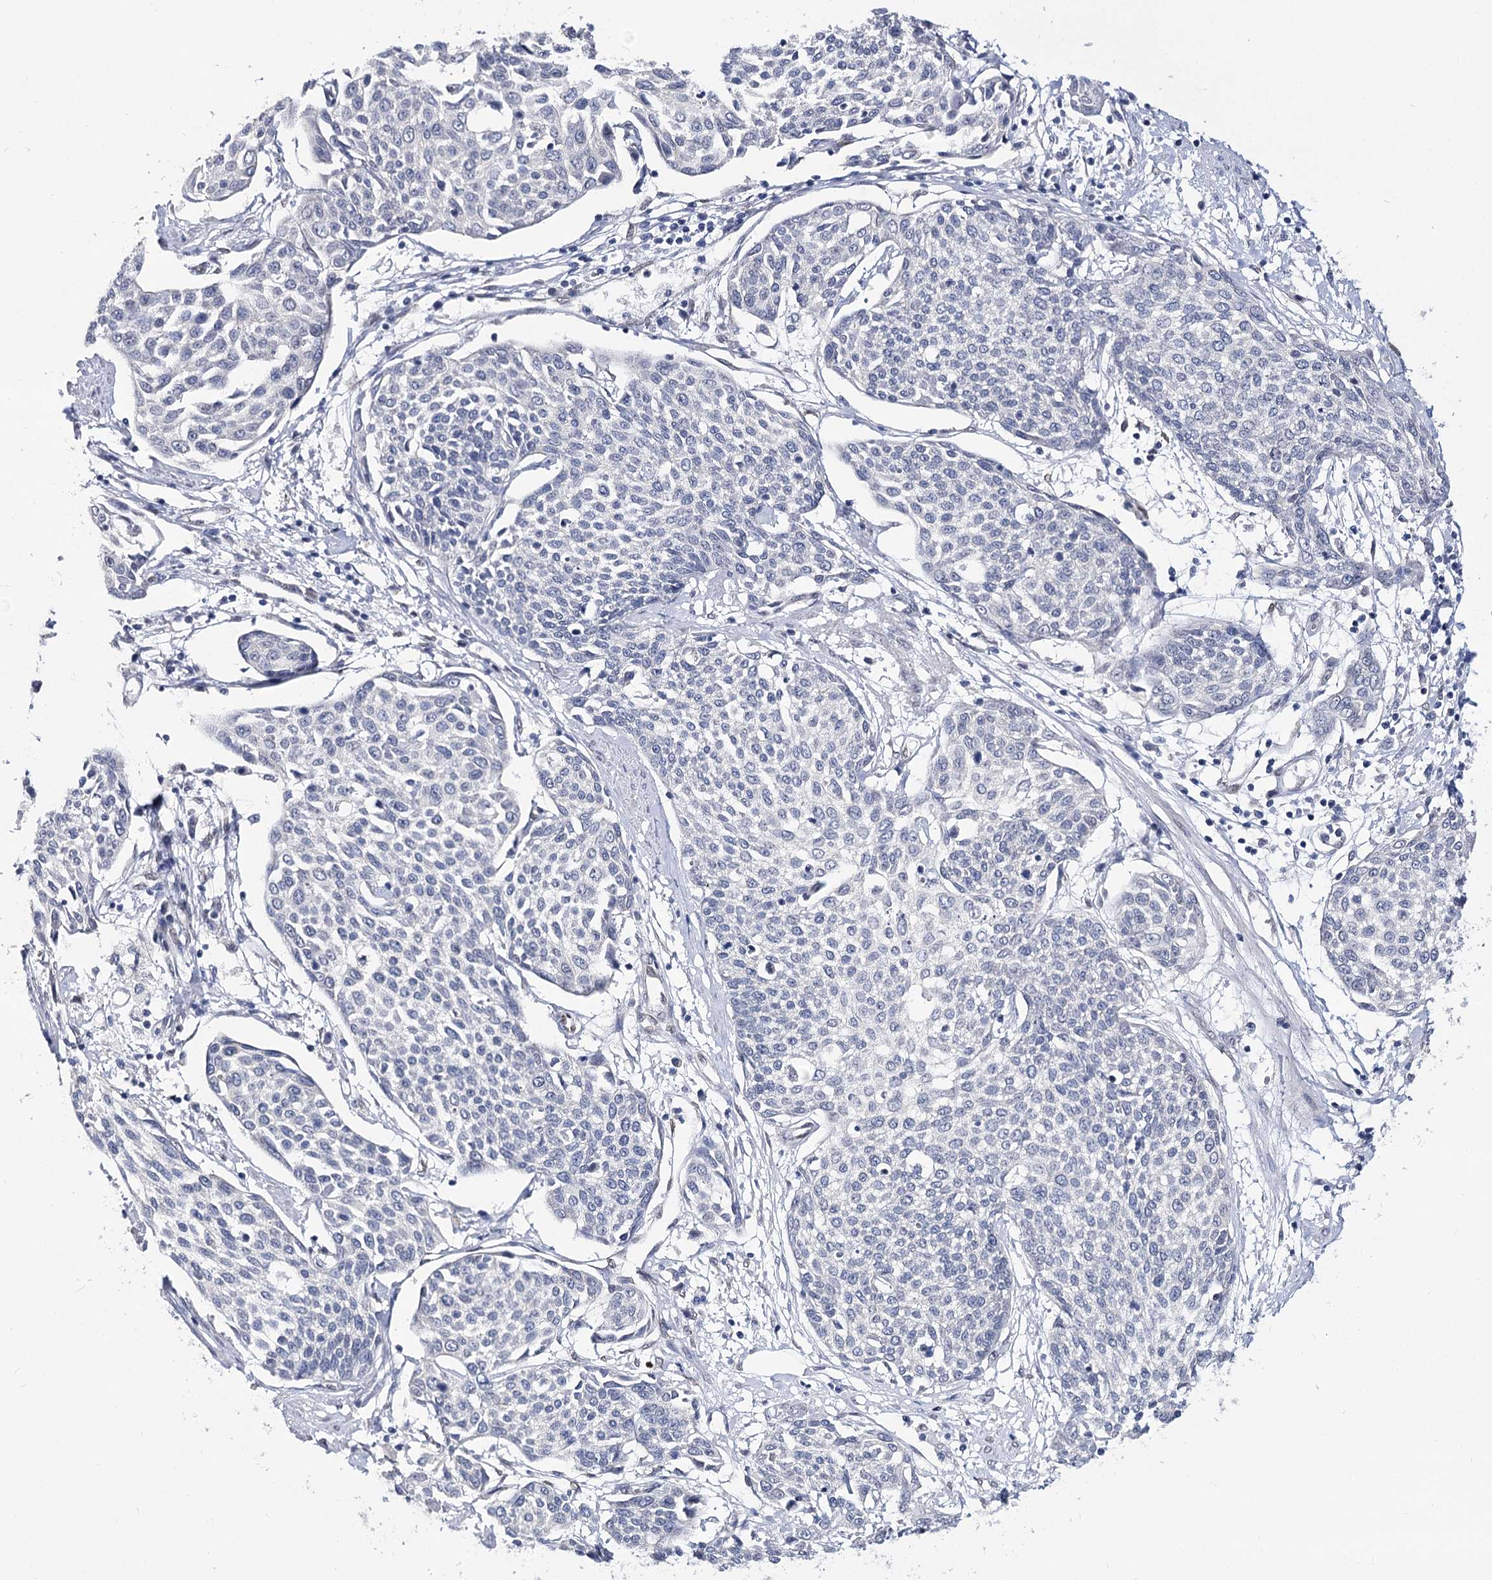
{"staining": {"intensity": "negative", "quantity": "none", "location": "none"}, "tissue": "cervical cancer", "cell_type": "Tumor cells", "image_type": "cancer", "snomed": [{"axis": "morphology", "description": "Squamous cell carcinoma, NOS"}, {"axis": "topography", "description": "Cervix"}], "caption": "Cervical cancer stained for a protein using immunohistochemistry (IHC) displays no staining tumor cells.", "gene": "TMEM201", "patient": {"sex": "female", "age": 34}}